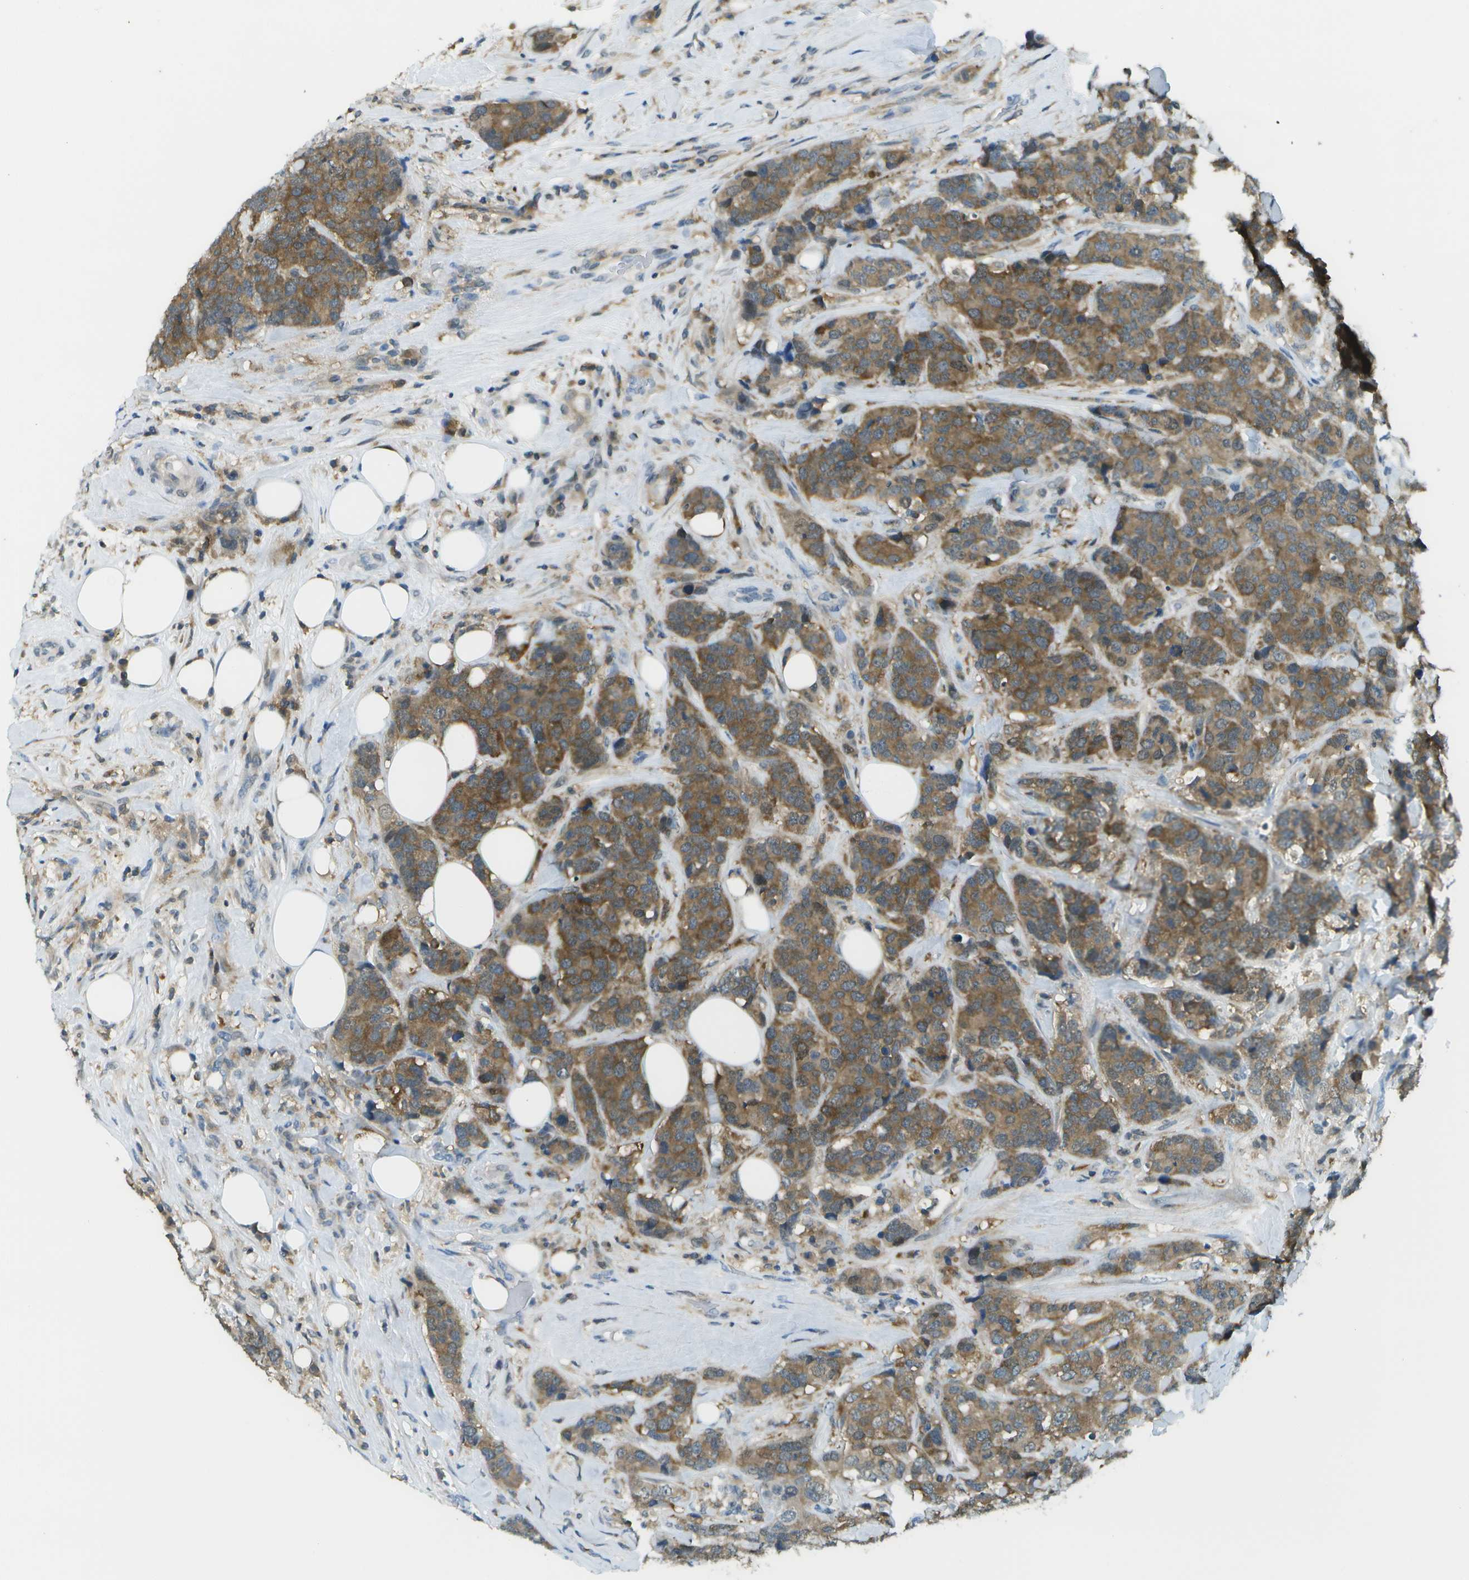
{"staining": {"intensity": "moderate", "quantity": ">75%", "location": "cytoplasmic/membranous"}, "tissue": "breast cancer", "cell_type": "Tumor cells", "image_type": "cancer", "snomed": [{"axis": "morphology", "description": "Lobular carcinoma"}, {"axis": "topography", "description": "Breast"}], "caption": "IHC (DAB (3,3'-diaminobenzidine)) staining of breast cancer demonstrates moderate cytoplasmic/membranous protein staining in about >75% of tumor cells.", "gene": "CDH23", "patient": {"sex": "female", "age": 59}}